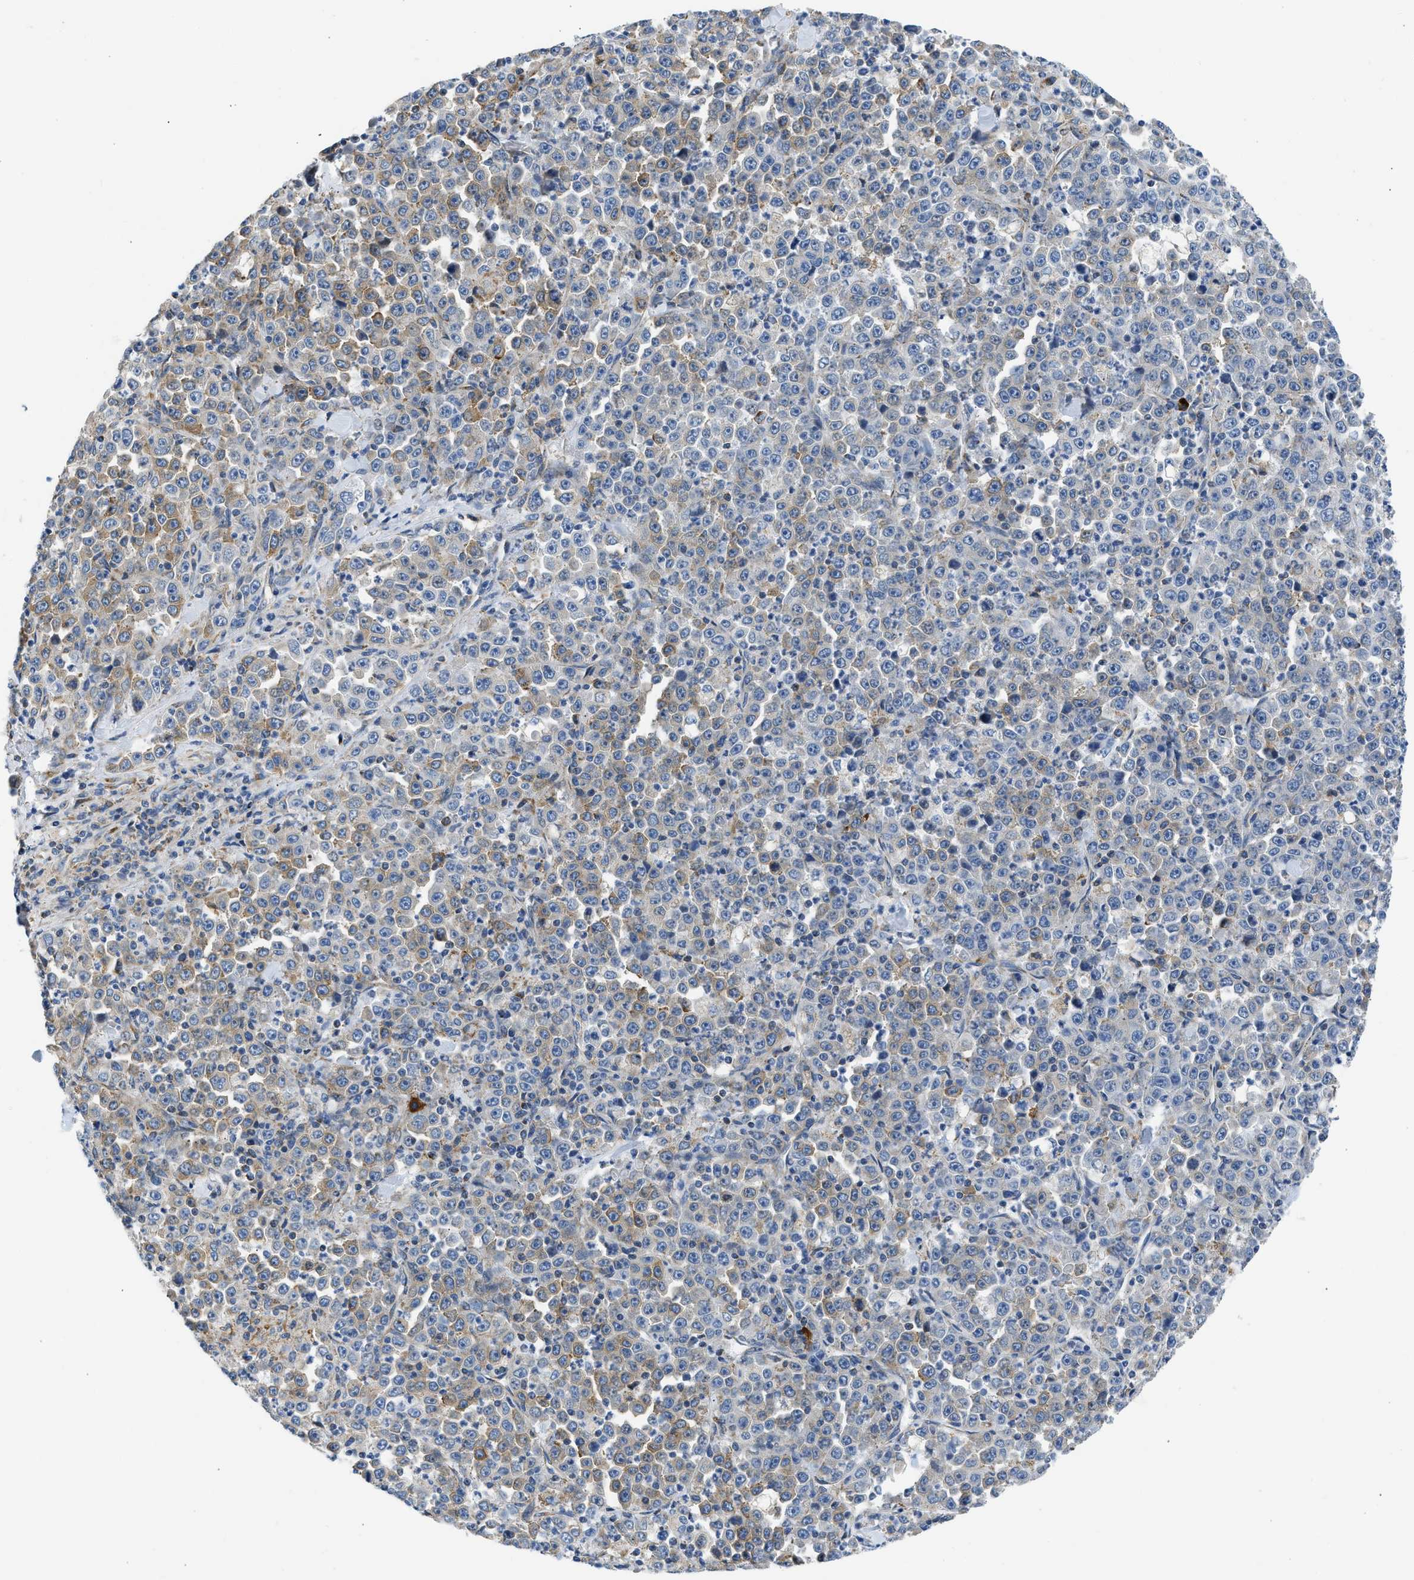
{"staining": {"intensity": "weak", "quantity": ">75%", "location": "cytoplasmic/membranous"}, "tissue": "stomach cancer", "cell_type": "Tumor cells", "image_type": "cancer", "snomed": [{"axis": "morphology", "description": "Normal tissue, NOS"}, {"axis": "morphology", "description": "Adenocarcinoma, NOS"}, {"axis": "topography", "description": "Stomach, upper"}, {"axis": "topography", "description": "Stomach"}], "caption": "Stomach cancer (adenocarcinoma) tissue exhibits weak cytoplasmic/membranous expression in approximately >75% of tumor cells, visualized by immunohistochemistry.", "gene": "CAMKK2", "patient": {"sex": "male", "age": 59}}